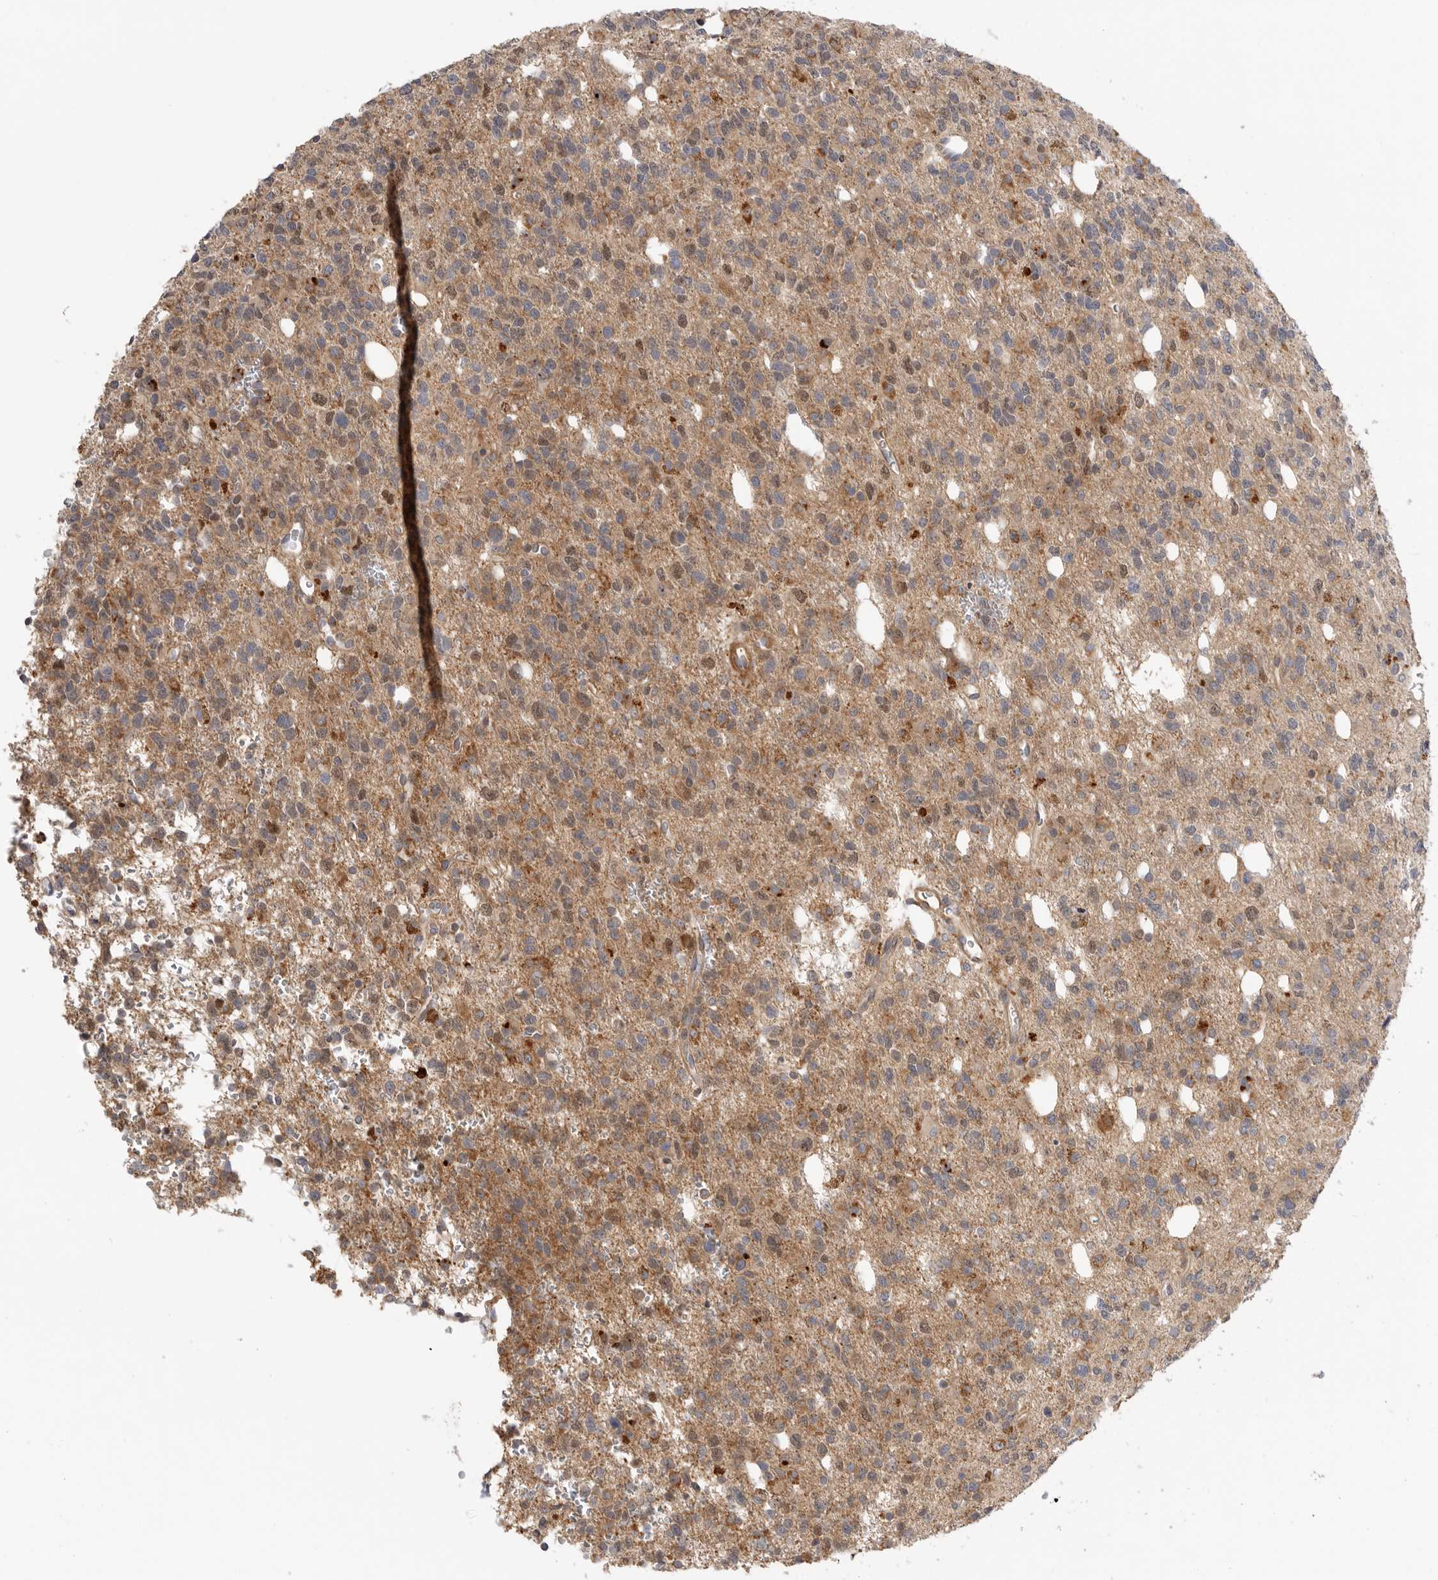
{"staining": {"intensity": "moderate", "quantity": "25%-75%", "location": "cytoplasmic/membranous"}, "tissue": "glioma", "cell_type": "Tumor cells", "image_type": "cancer", "snomed": [{"axis": "morphology", "description": "Glioma, malignant, High grade"}, {"axis": "topography", "description": "Brain"}], "caption": "A histopathology image of high-grade glioma (malignant) stained for a protein demonstrates moderate cytoplasmic/membranous brown staining in tumor cells. (Stains: DAB (3,3'-diaminobenzidine) in brown, nuclei in blue, Microscopy: brightfield microscopy at high magnification).", "gene": "GNE", "patient": {"sex": "female", "age": 62}}